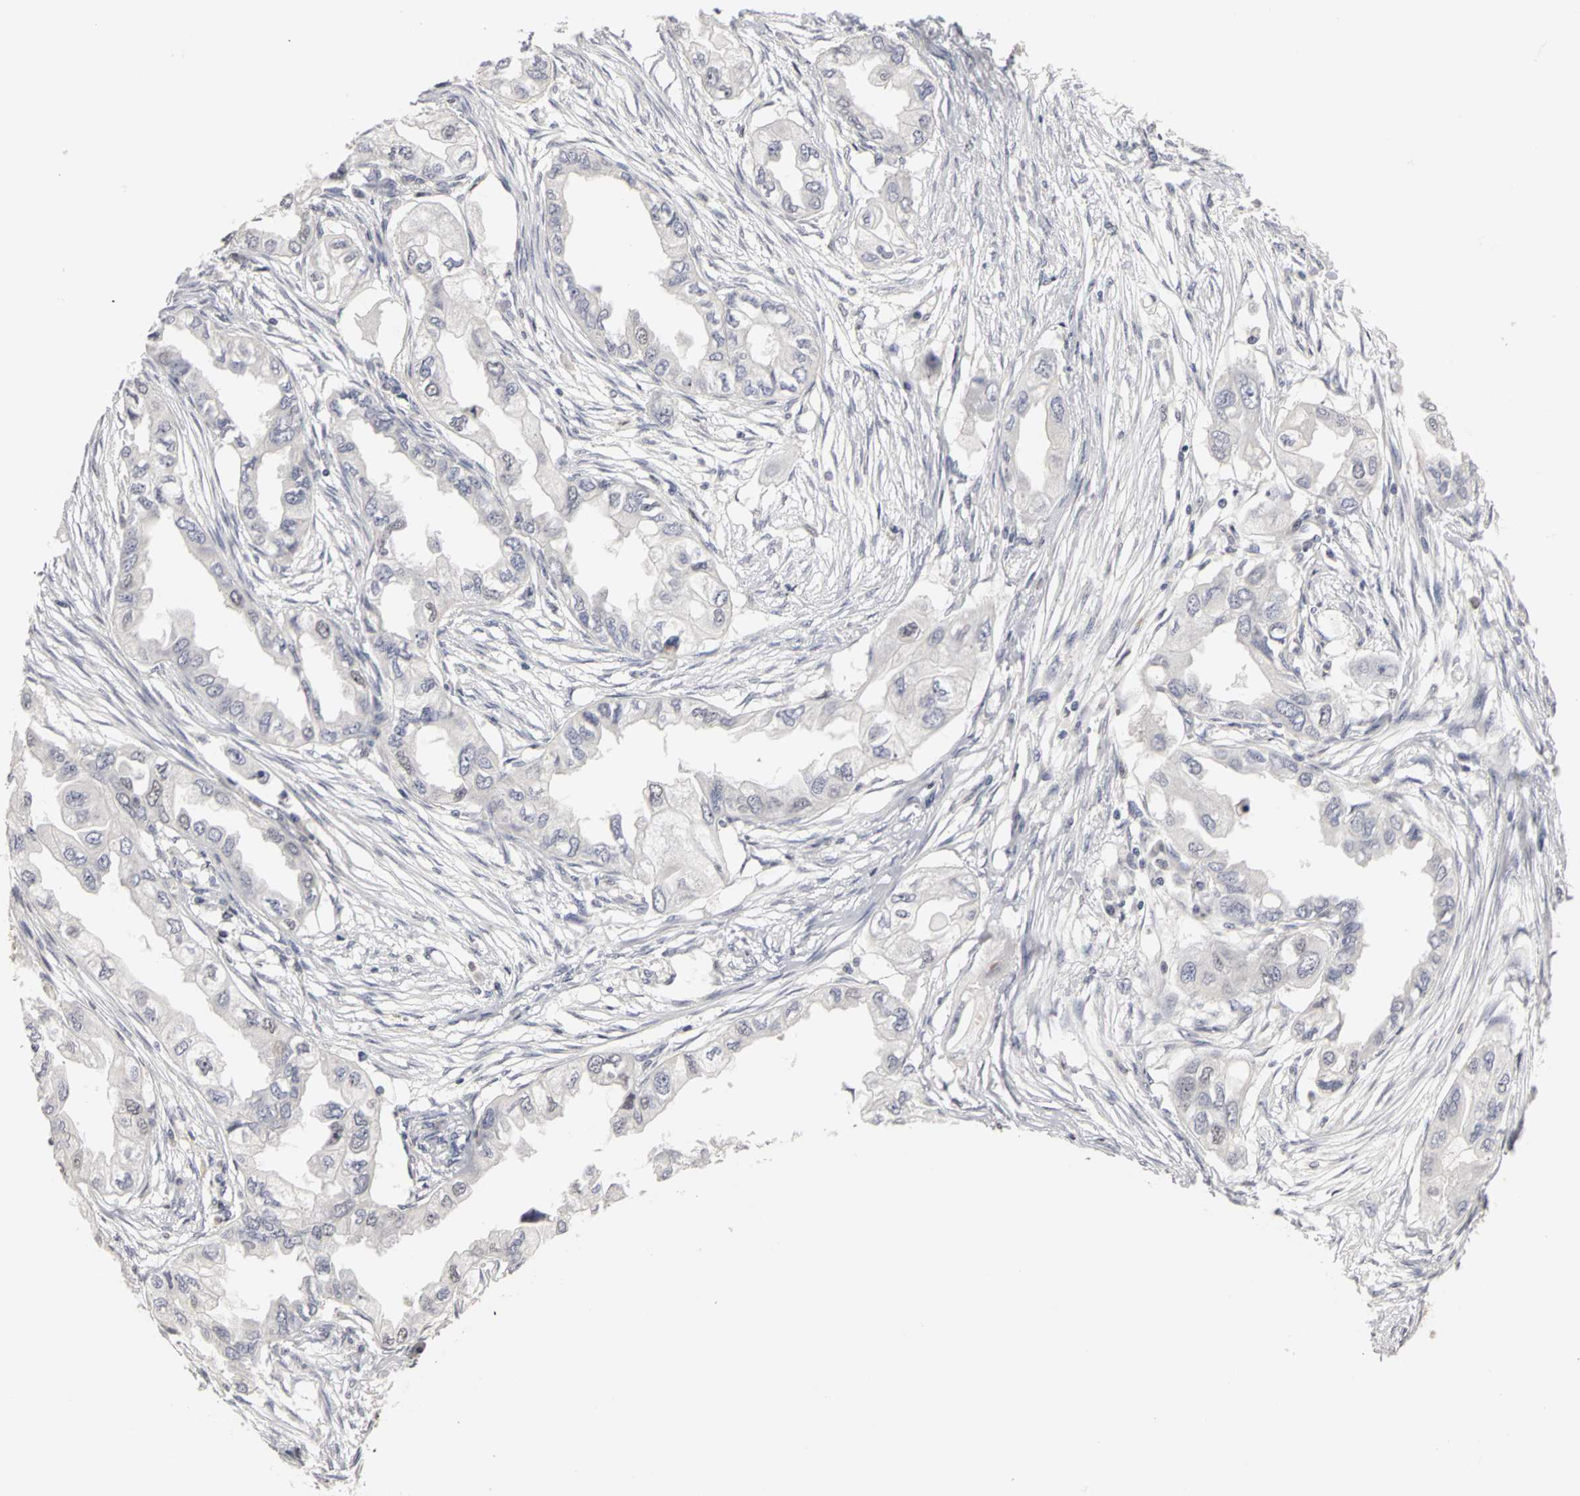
{"staining": {"intensity": "negative", "quantity": "none", "location": "none"}, "tissue": "endometrial cancer", "cell_type": "Tumor cells", "image_type": "cancer", "snomed": [{"axis": "morphology", "description": "Adenocarcinoma, NOS"}, {"axis": "topography", "description": "Endometrium"}], "caption": "IHC of adenocarcinoma (endometrial) reveals no positivity in tumor cells.", "gene": "MCM6", "patient": {"sex": "female", "age": 67}}